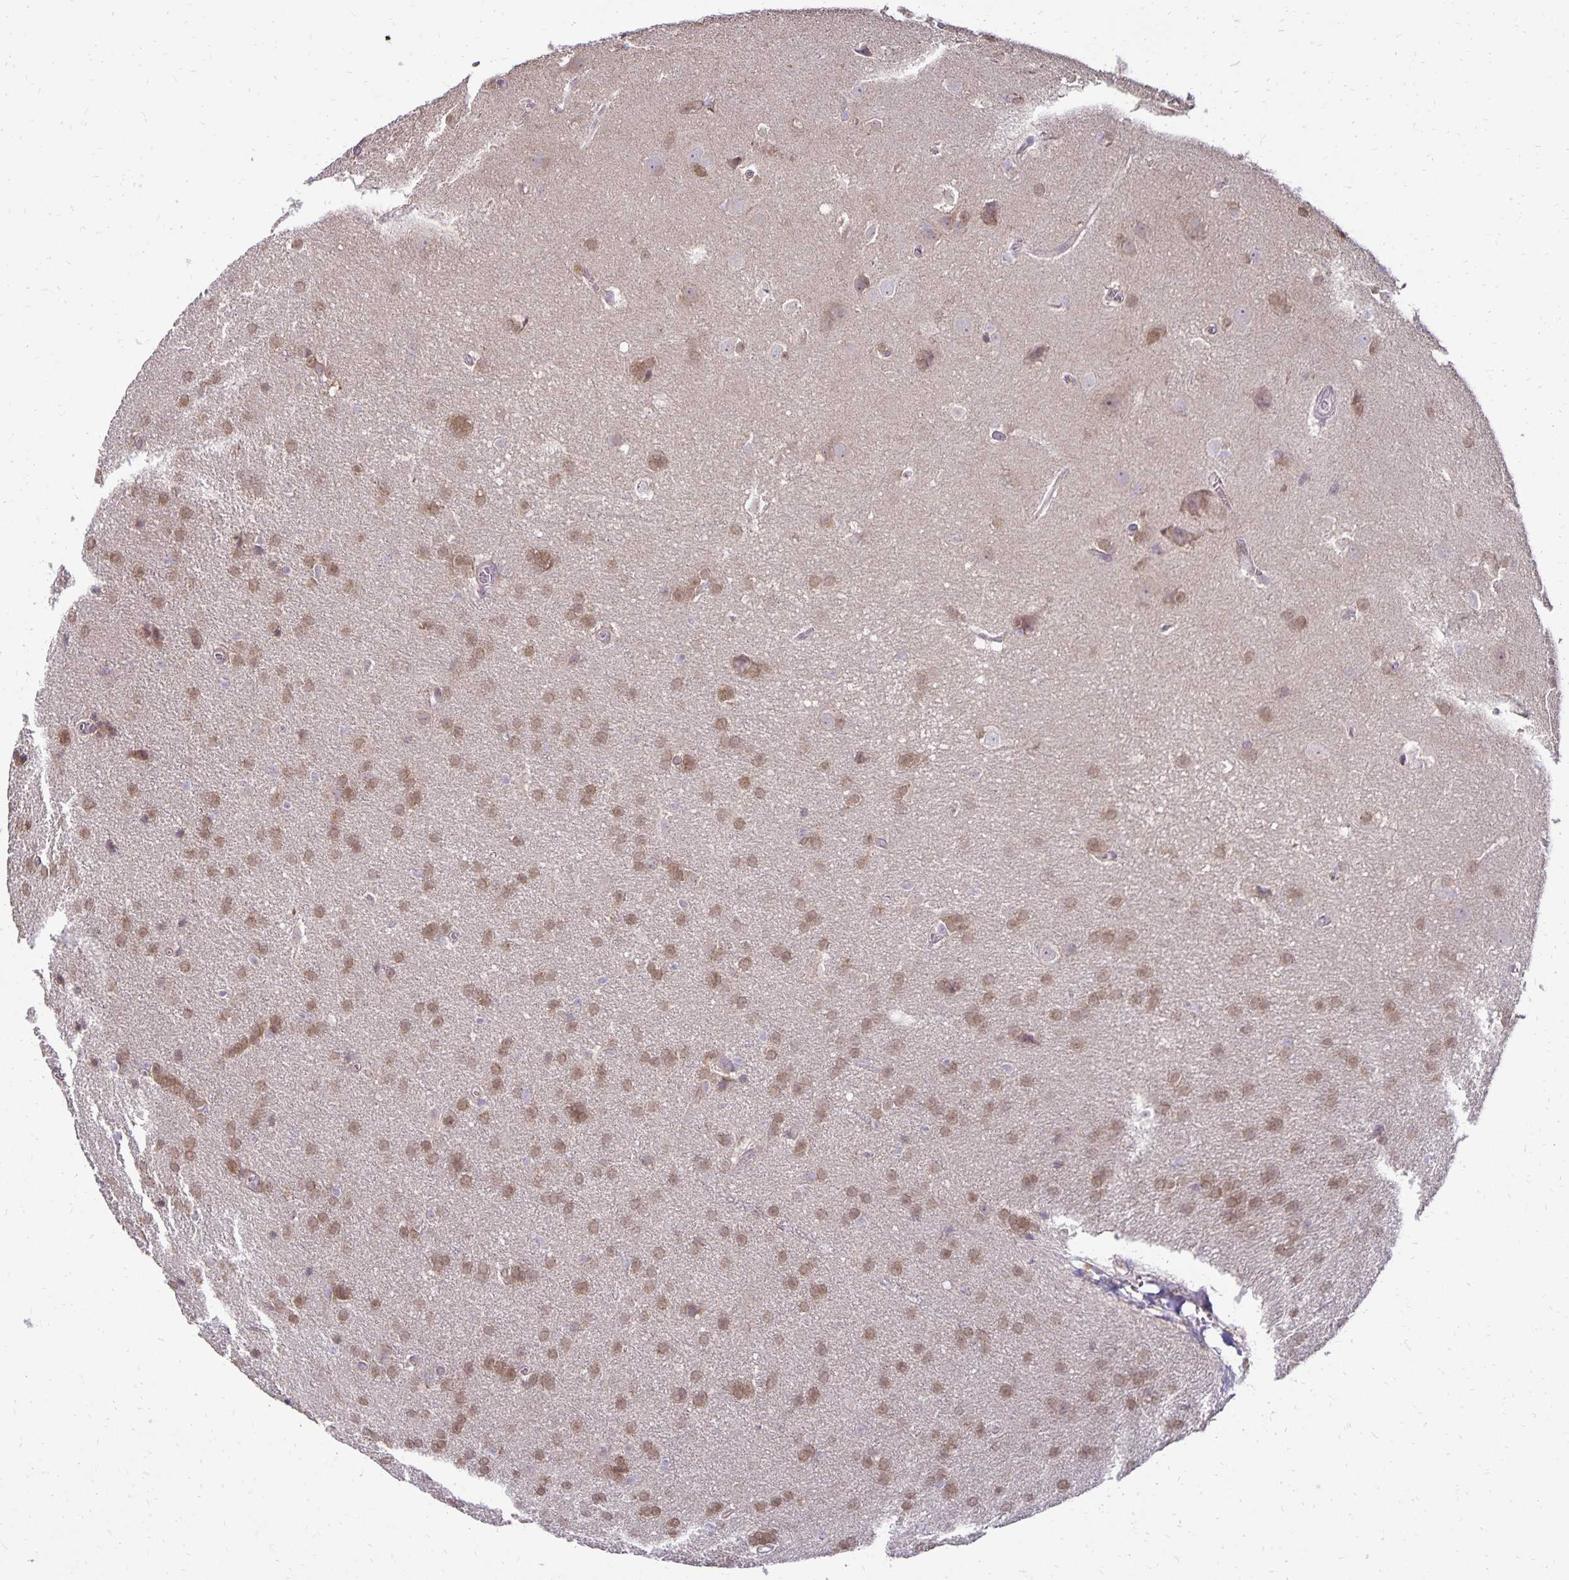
{"staining": {"intensity": "moderate", "quantity": ">75%", "location": "nuclear"}, "tissue": "glioma", "cell_type": "Tumor cells", "image_type": "cancer", "snomed": [{"axis": "morphology", "description": "Glioma, malignant, Low grade"}, {"axis": "topography", "description": "Brain"}], "caption": "Human glioma stained with a protein marker demonstrates moderate staining in tumor cells.", "gene": "FN3K", "patient": {"sex": "female", "age": 32}}